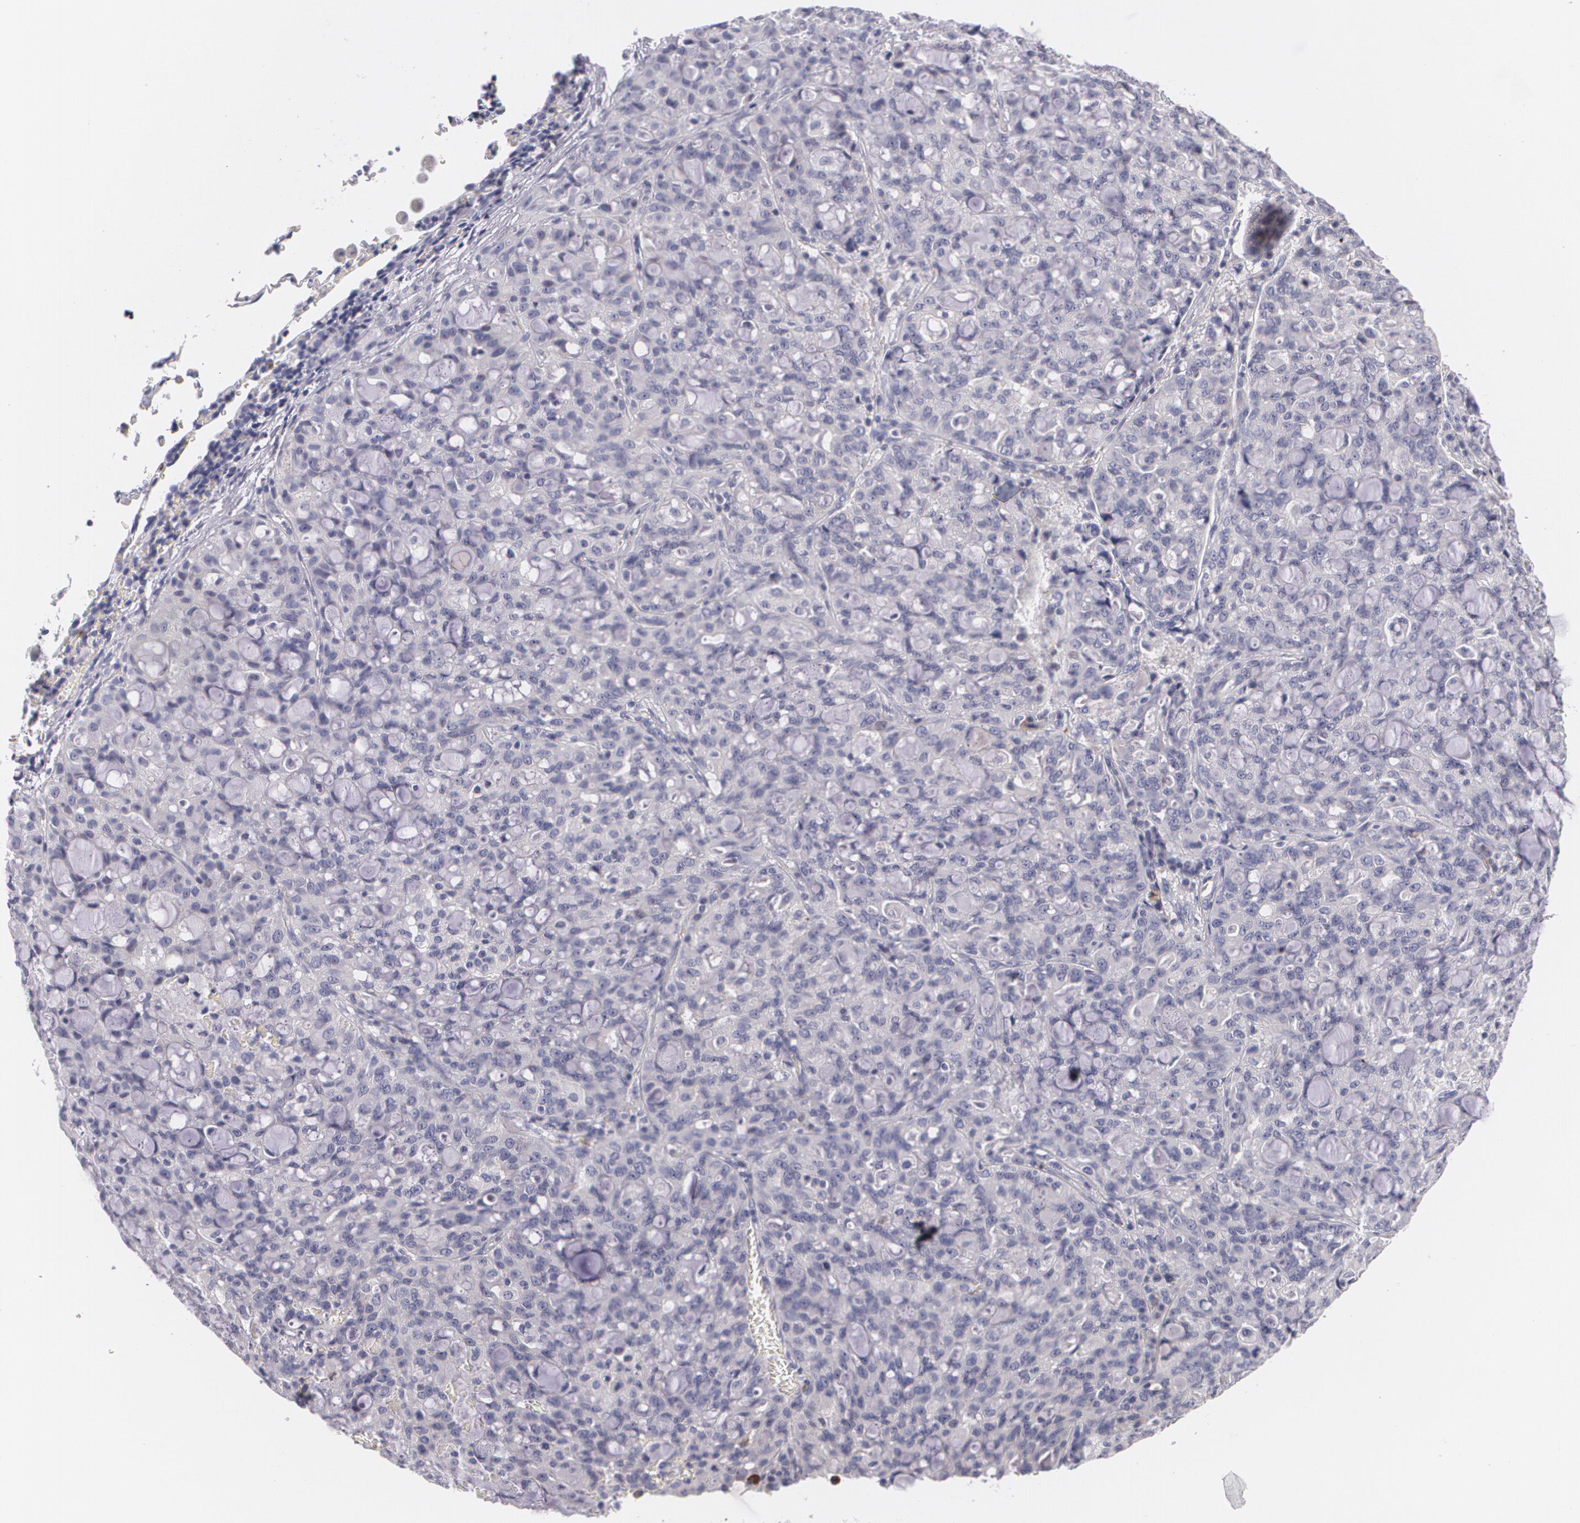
{"staining": {"intensity": "negative", "quantity": "none", "location": "none"}, "tissue": "lung cancer", "cell_type": "Tumor cells", "image_type": "cancer", "snomed": [{"axis": "morphology", "description": "Adenocarcinoma, NOS"}, {"axis": "topography", "description": "Lung"}], "caption": "This is a image of immunohistochemistry (IHC) staining of adenocarcinoma (lung), which shows no positivity in tumor cells. Brightfield microscopy of IHC stained with DAB (brown) and hematoxylin (blue), captured at high magnification.", "gene": "FAM181A", "patient": {"sex": "female", "age": 44}}